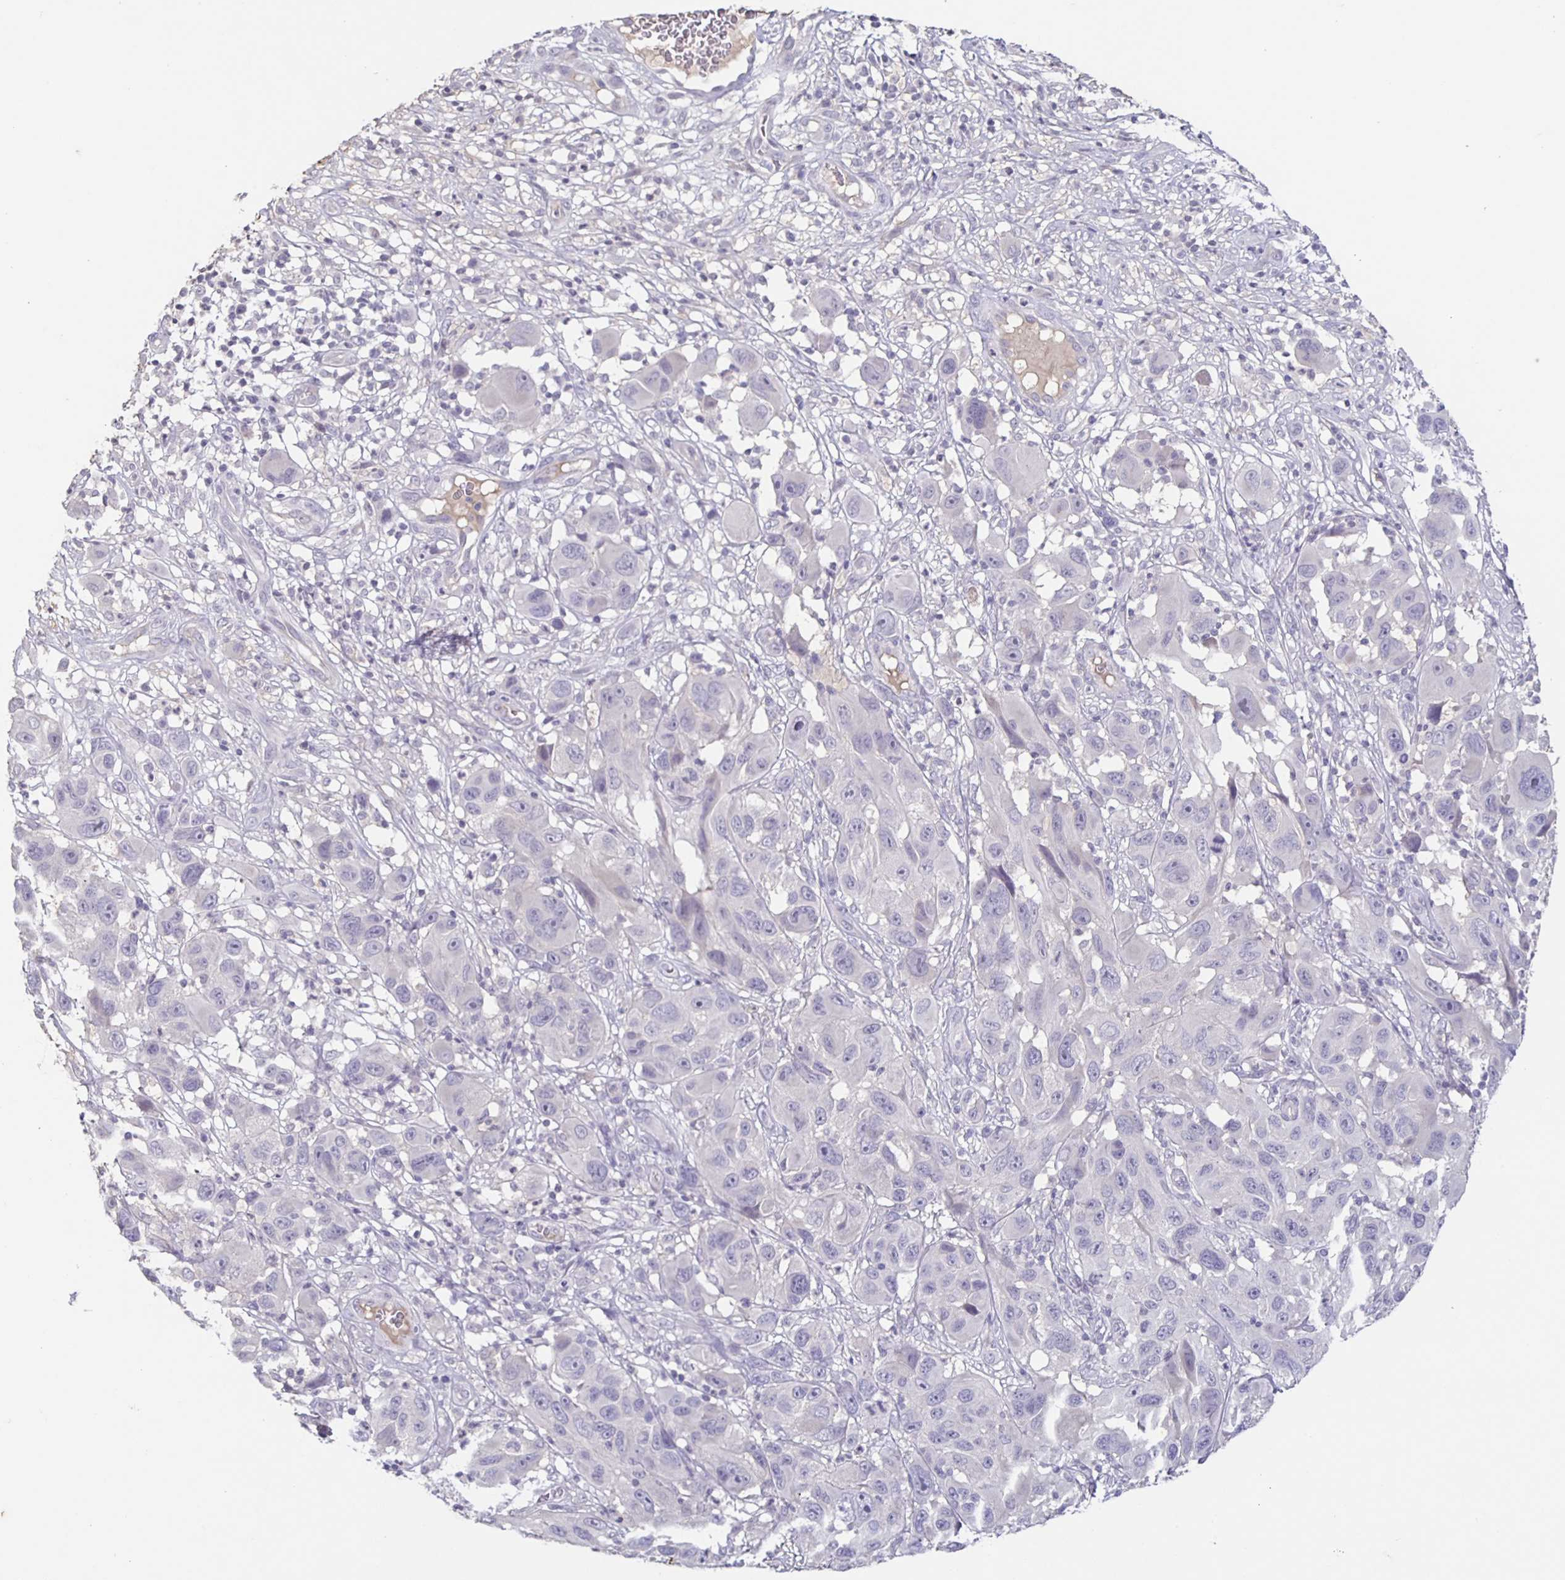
{"staining": {"intensity": "negative", "quantity": "none", "location": "none"}, "tissue": "melanoma", "cell_type": "Tumor cells", "image_type": "cancer", "snomed": [{"axis": "morphology", "description": "Malignant melanoma, NOS"}, {"axis": "topography", "description": "Skin"}], "caption": "Immunohistochemistry (IHC) of malignant melanoma demonstrates no positivity in tumor cells. (DAB (3,3'-diaminobenzidine) immunohistochemistry, high magnification).", "gene": "INSL5", "patient": {"sex": "male", "age": 53}}